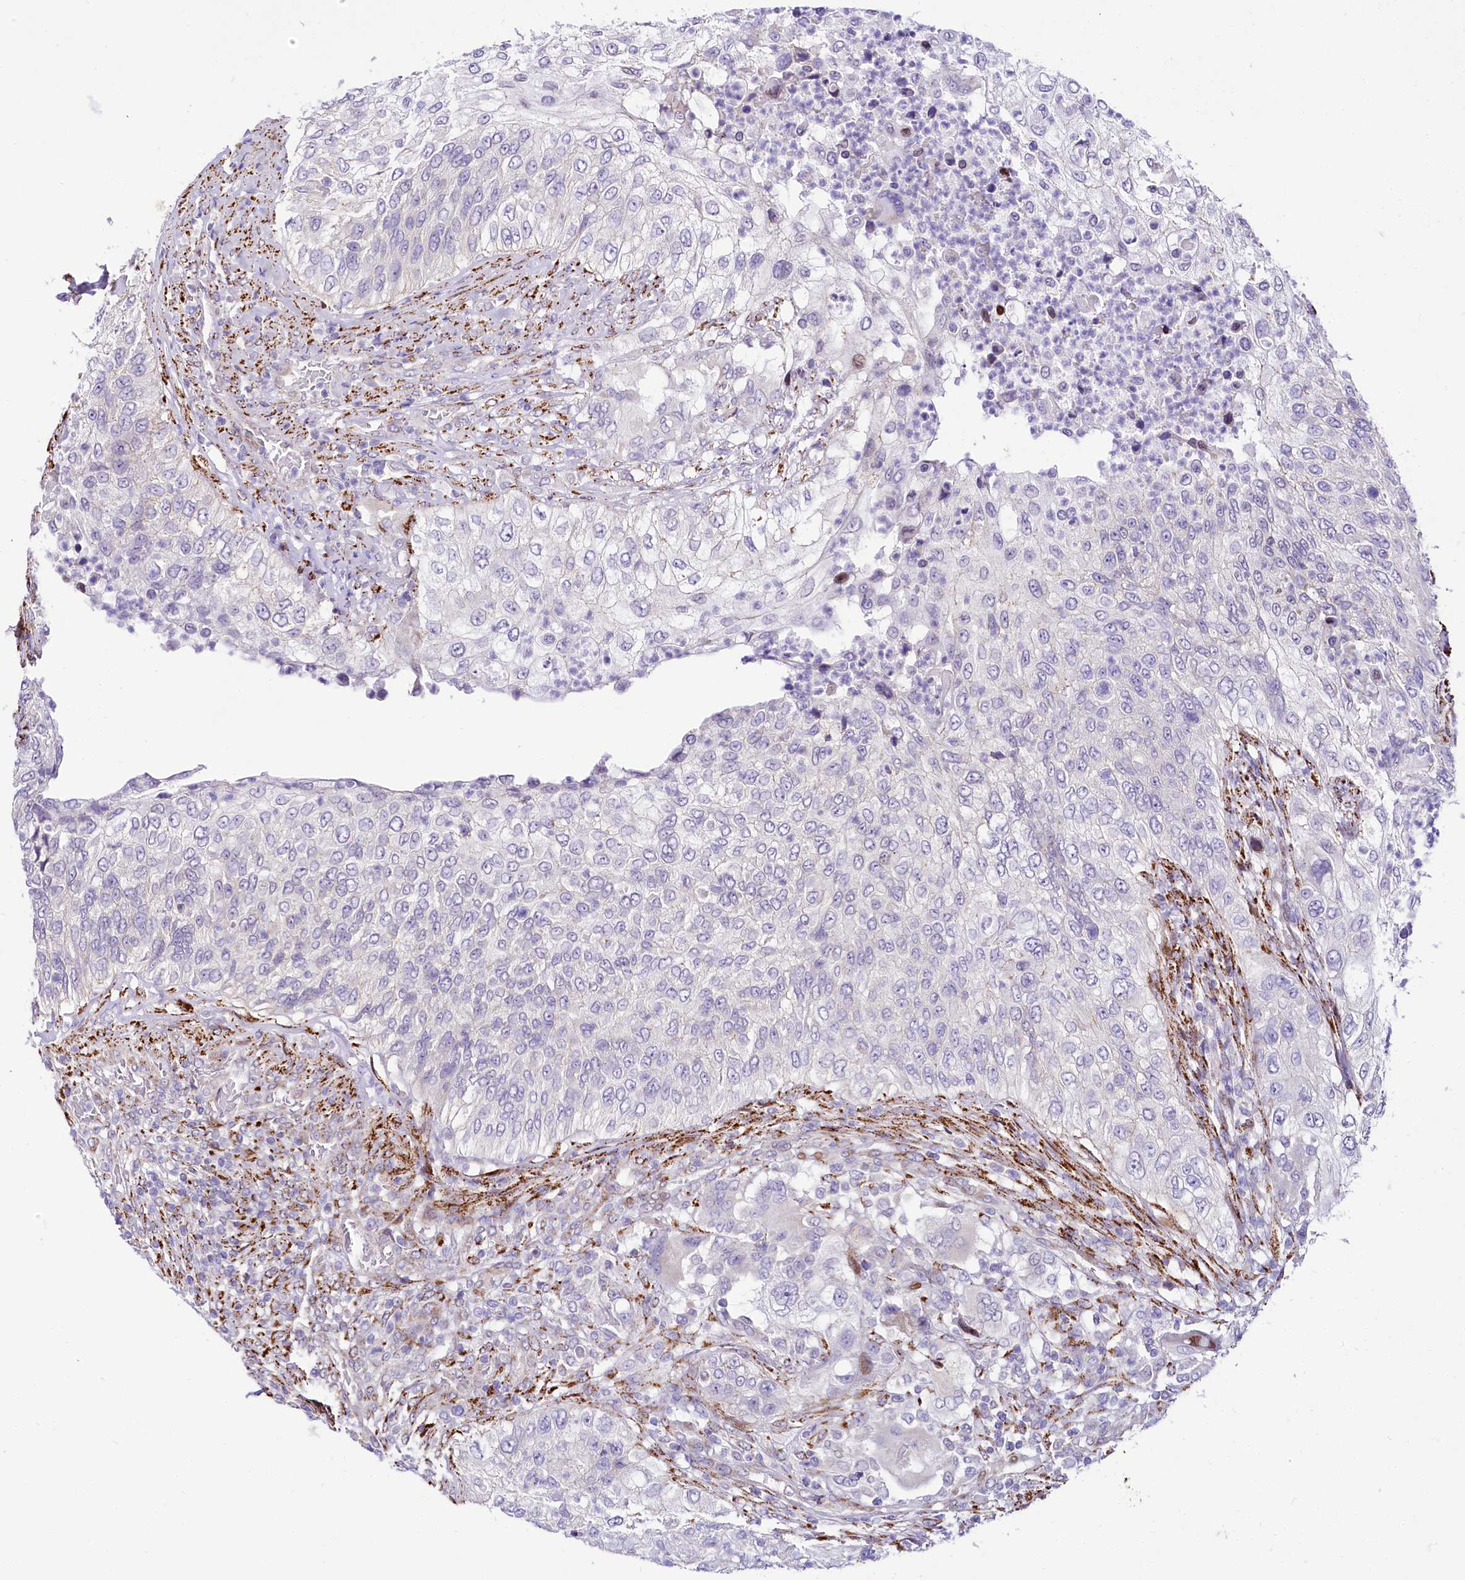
{"staining": {"intensity": "negative", "quantity": "none", "location": "none"}, "tissue": "urothelial cancer", "cell_type": "Tumor cells", "image_type": "cancer", "snomed": [{"axis": "morphology", "description": "Urothelial carcinoma, High grade"}, {"axis": "topography", "description": "Urinary bladder"}], "caption": "Urothelial carcinoma (high-grade) was stained to show a protein in brown. There is no significant staining in tumor cells.", "gene": "PPIP5K2", "patient": {"sex": "female", "age": 60}}